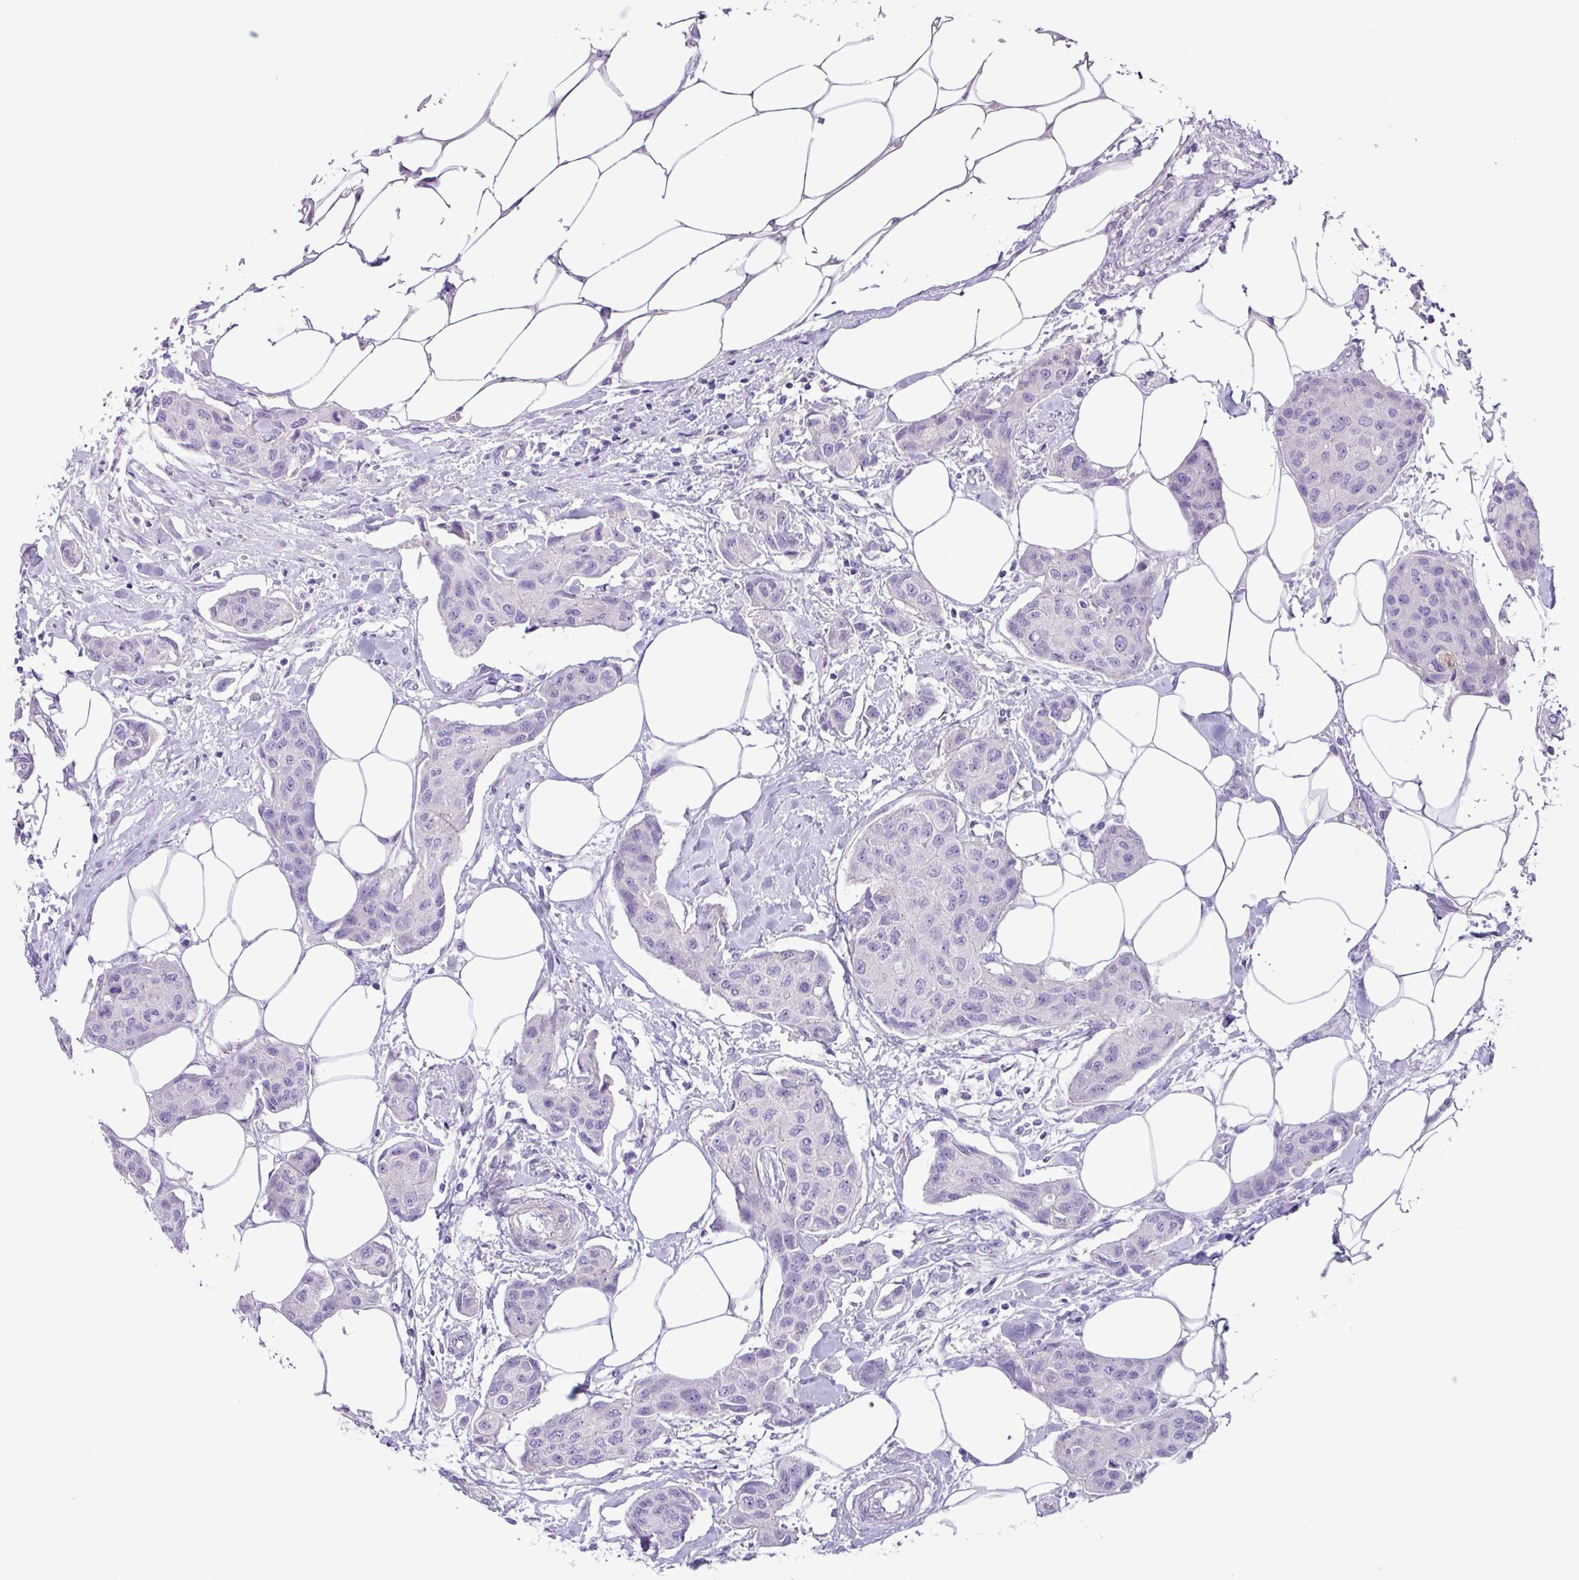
{"staining": {"intensity": "negative", "quantity": "none", "location": "none"}, "tissue": "breast cancer", "cell_type": "Tumor cells", "image_type": "cancer", "snomed": [{"axis": "morphology", "description": "Duct carcinoma"}, {"axis": "topography", "description": "Breast"}, {"axis": "topography", "description": "Lymph node"}], "caption": "Tumor cells show no significant protein expression in invasive ductal carcinoma (breast).", "gene": "CYSTM1", "patient": {"sex": "female", "age": 80}}